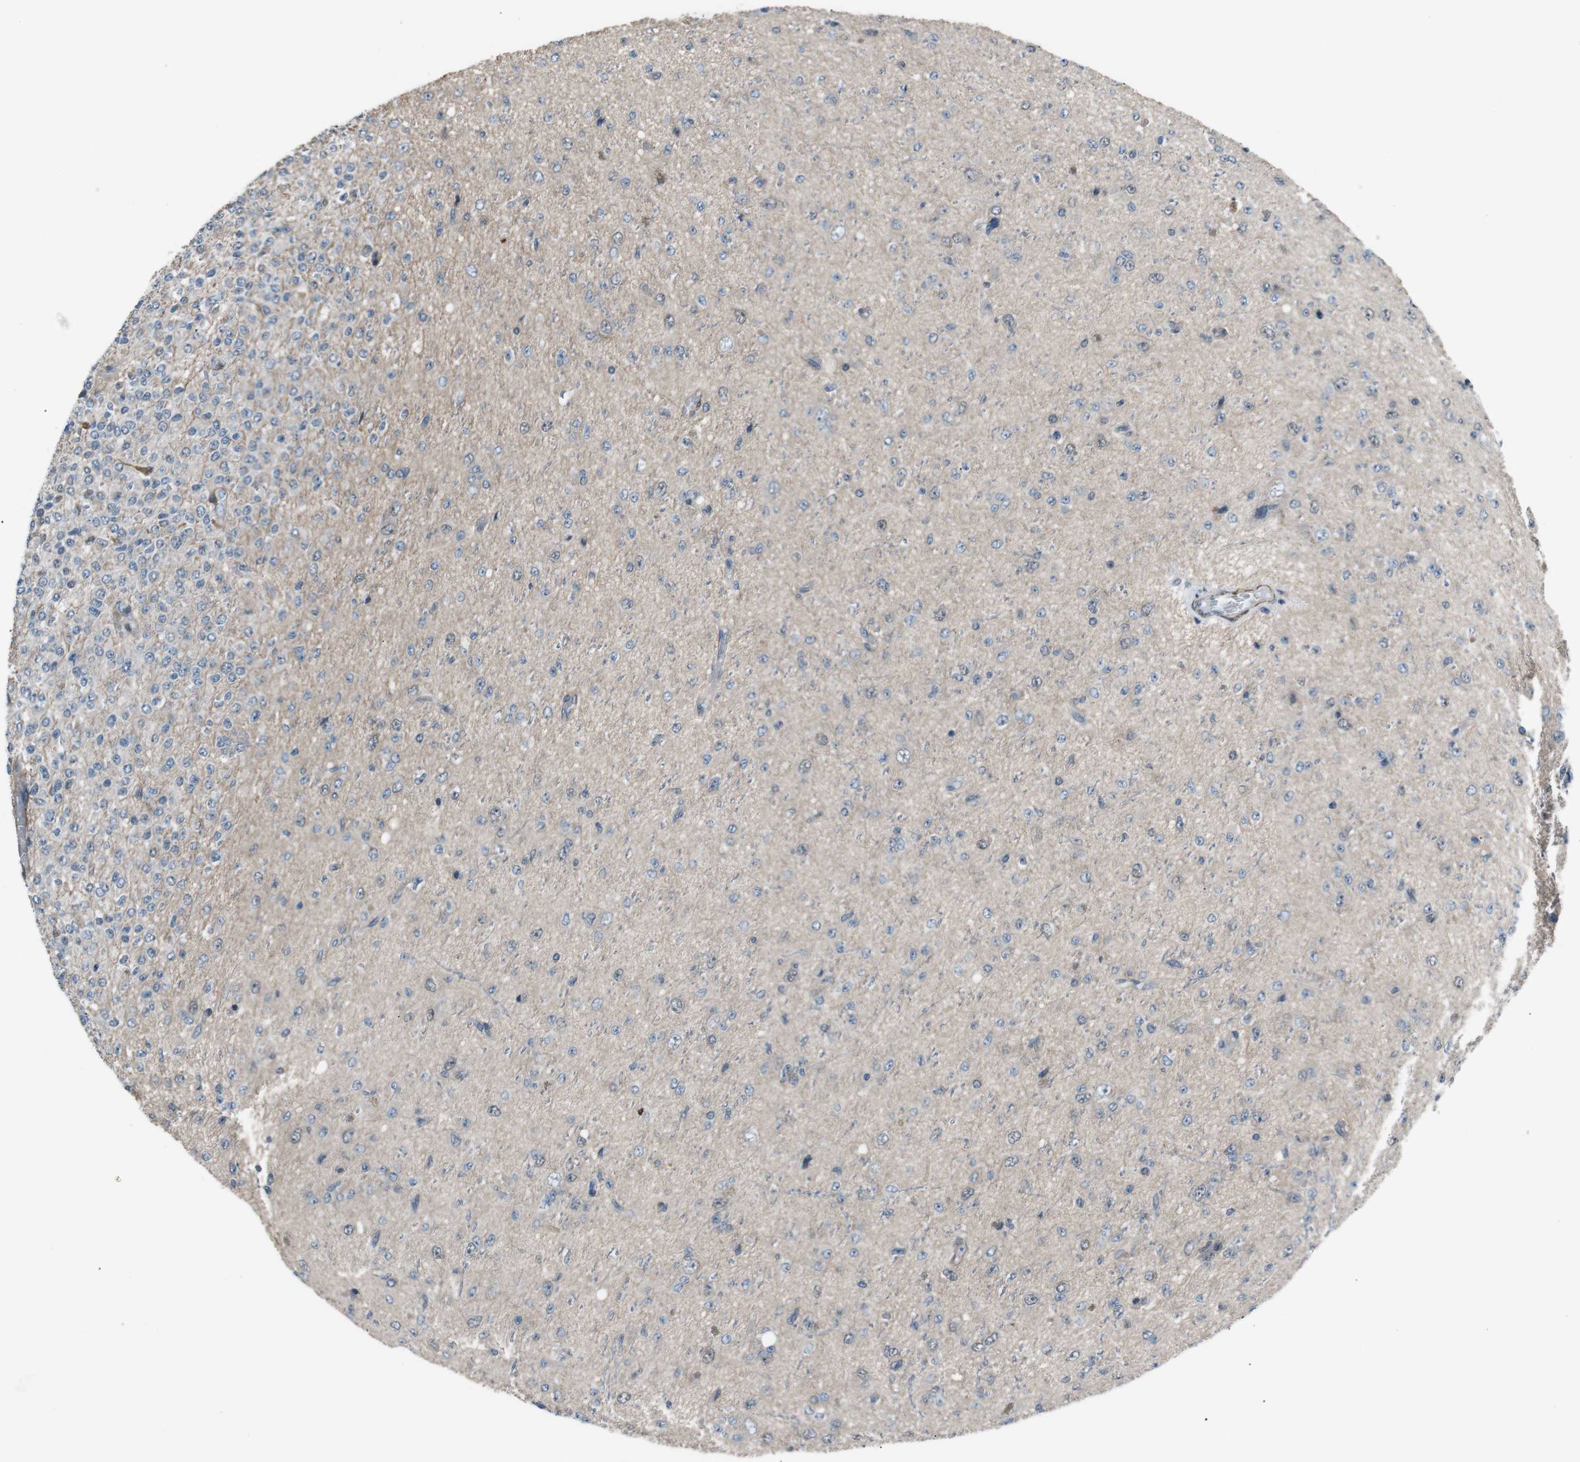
{"staining": {"intensity": "negative", "quantity": "none", "location": "none"}, "tissue": "glioma", "cell_type": "Tumor cells", "image_type": "cancer", "snomed": [{"axis": "morphology", "description": "Glioma, malignant, High grade"}, {"axis": "topography", "description": "pancreas cauda"}], "caption": "The immunohistochemistry (IHC) image has no significant positivity in tumor cells of malignant glioma (high-grade) tissue.", "gene": "PDLIM5", "patient": {"sex": "male", "age": 60}}